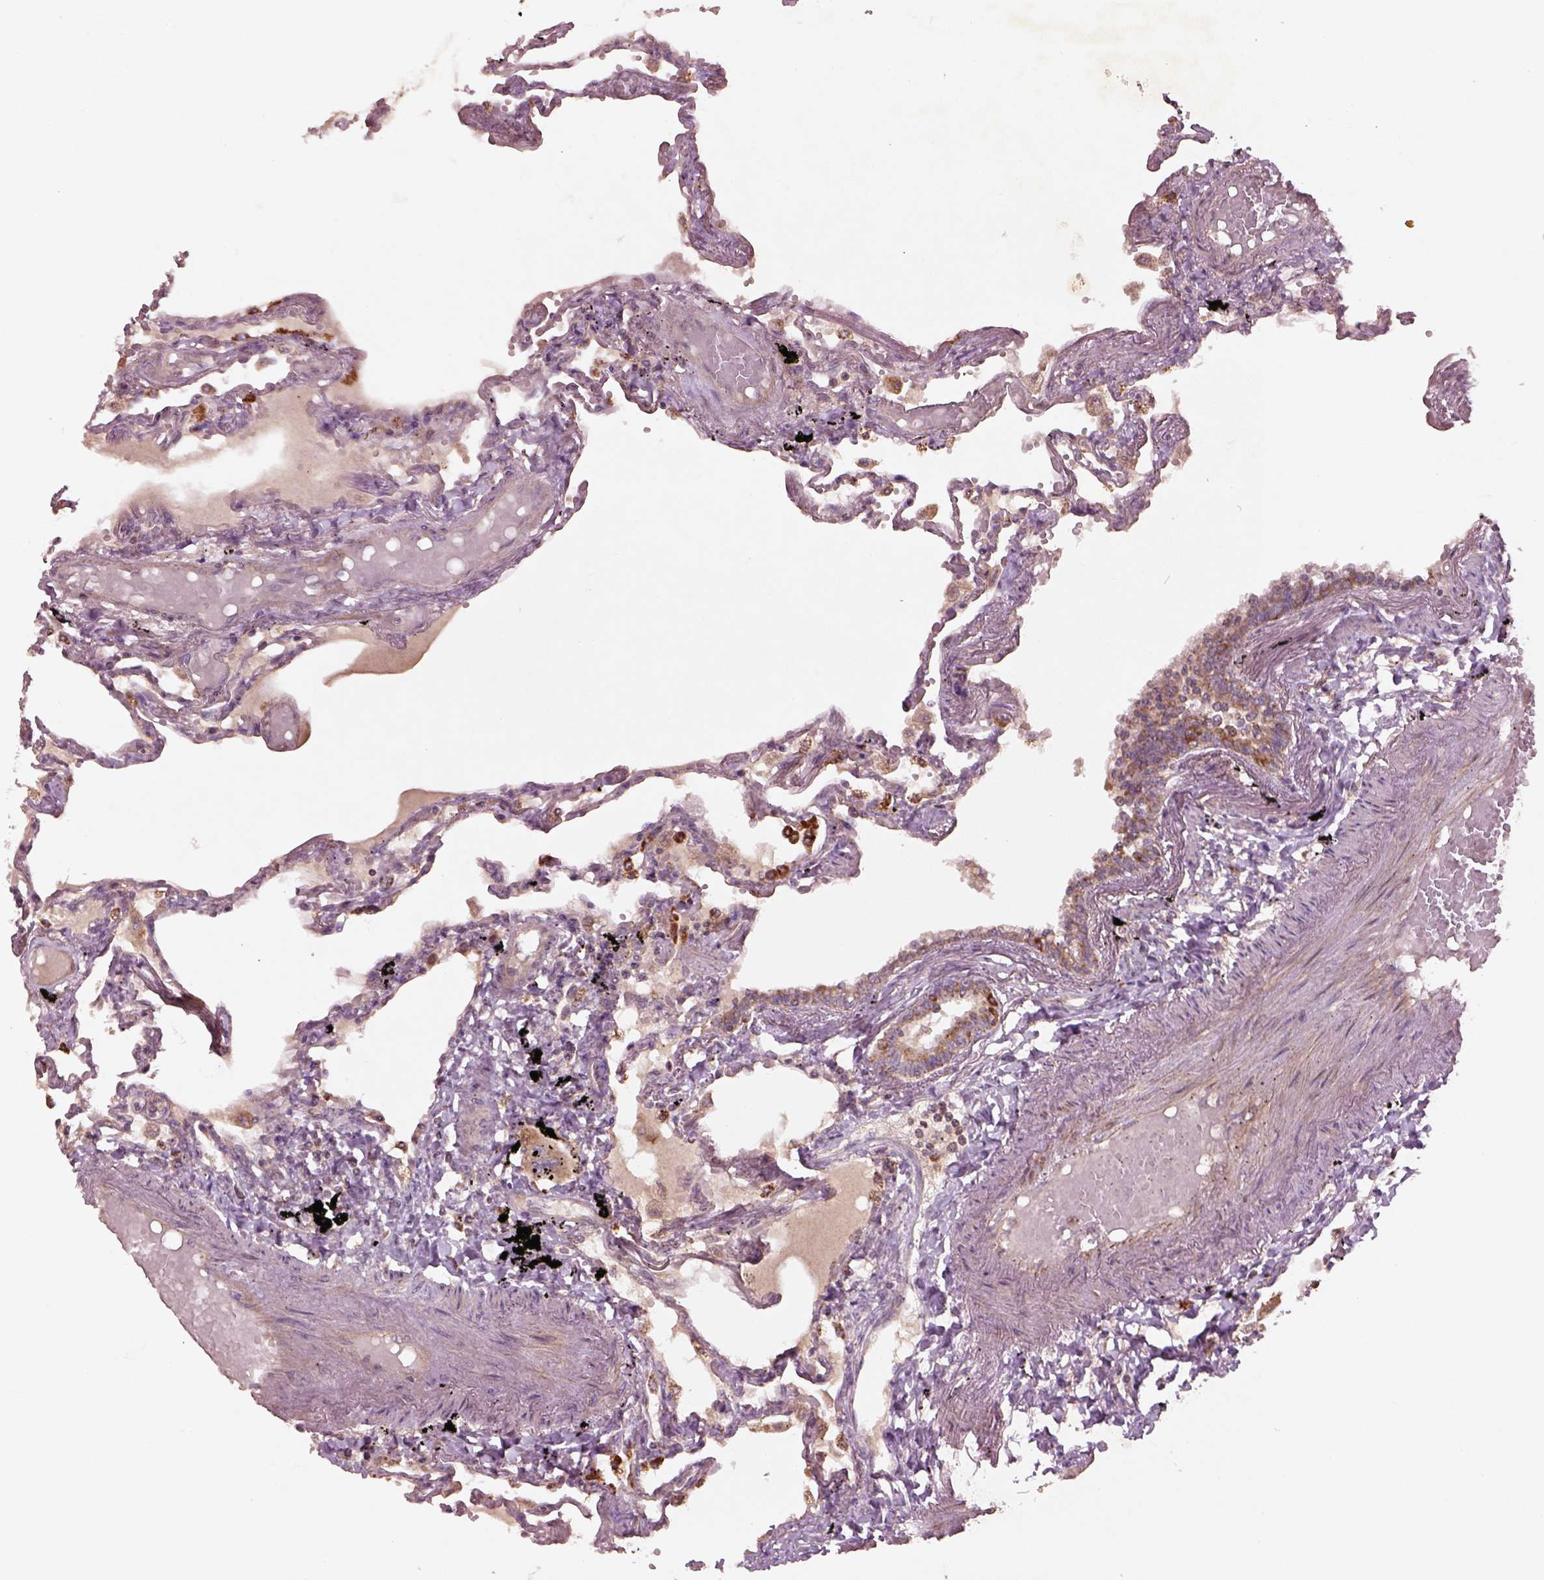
{"staining": {"intensity": "weak", "quantity": ">75%", "location": "cytoplasmic/membranous"}, "tissue": "lung", "cell_type": "Alveolar cells", "image_type": "normal", "snomed": [{"axis": "morphology", "description": "Normal tissue, NOS"}, {"axis": "morphology", "description": "Adenocarcinoma, NOS"}, {"axis": "topography", "description": "Cartilage tissue"}, {"axis": "topography", "description": "Lung"}], "caption": "A photomicrograph of lung stained for a protein exhibits weak cytoplasmic/membranous brown staining in alveolar cells. (Stains: DAB (3,3'-diaminobenzidine) in brown, nuclei in blue, Microscopy: brightfield microscopy at high magnification).", "gene": "SLC25A31", "patient": {"sex": "female", "age": 67}}